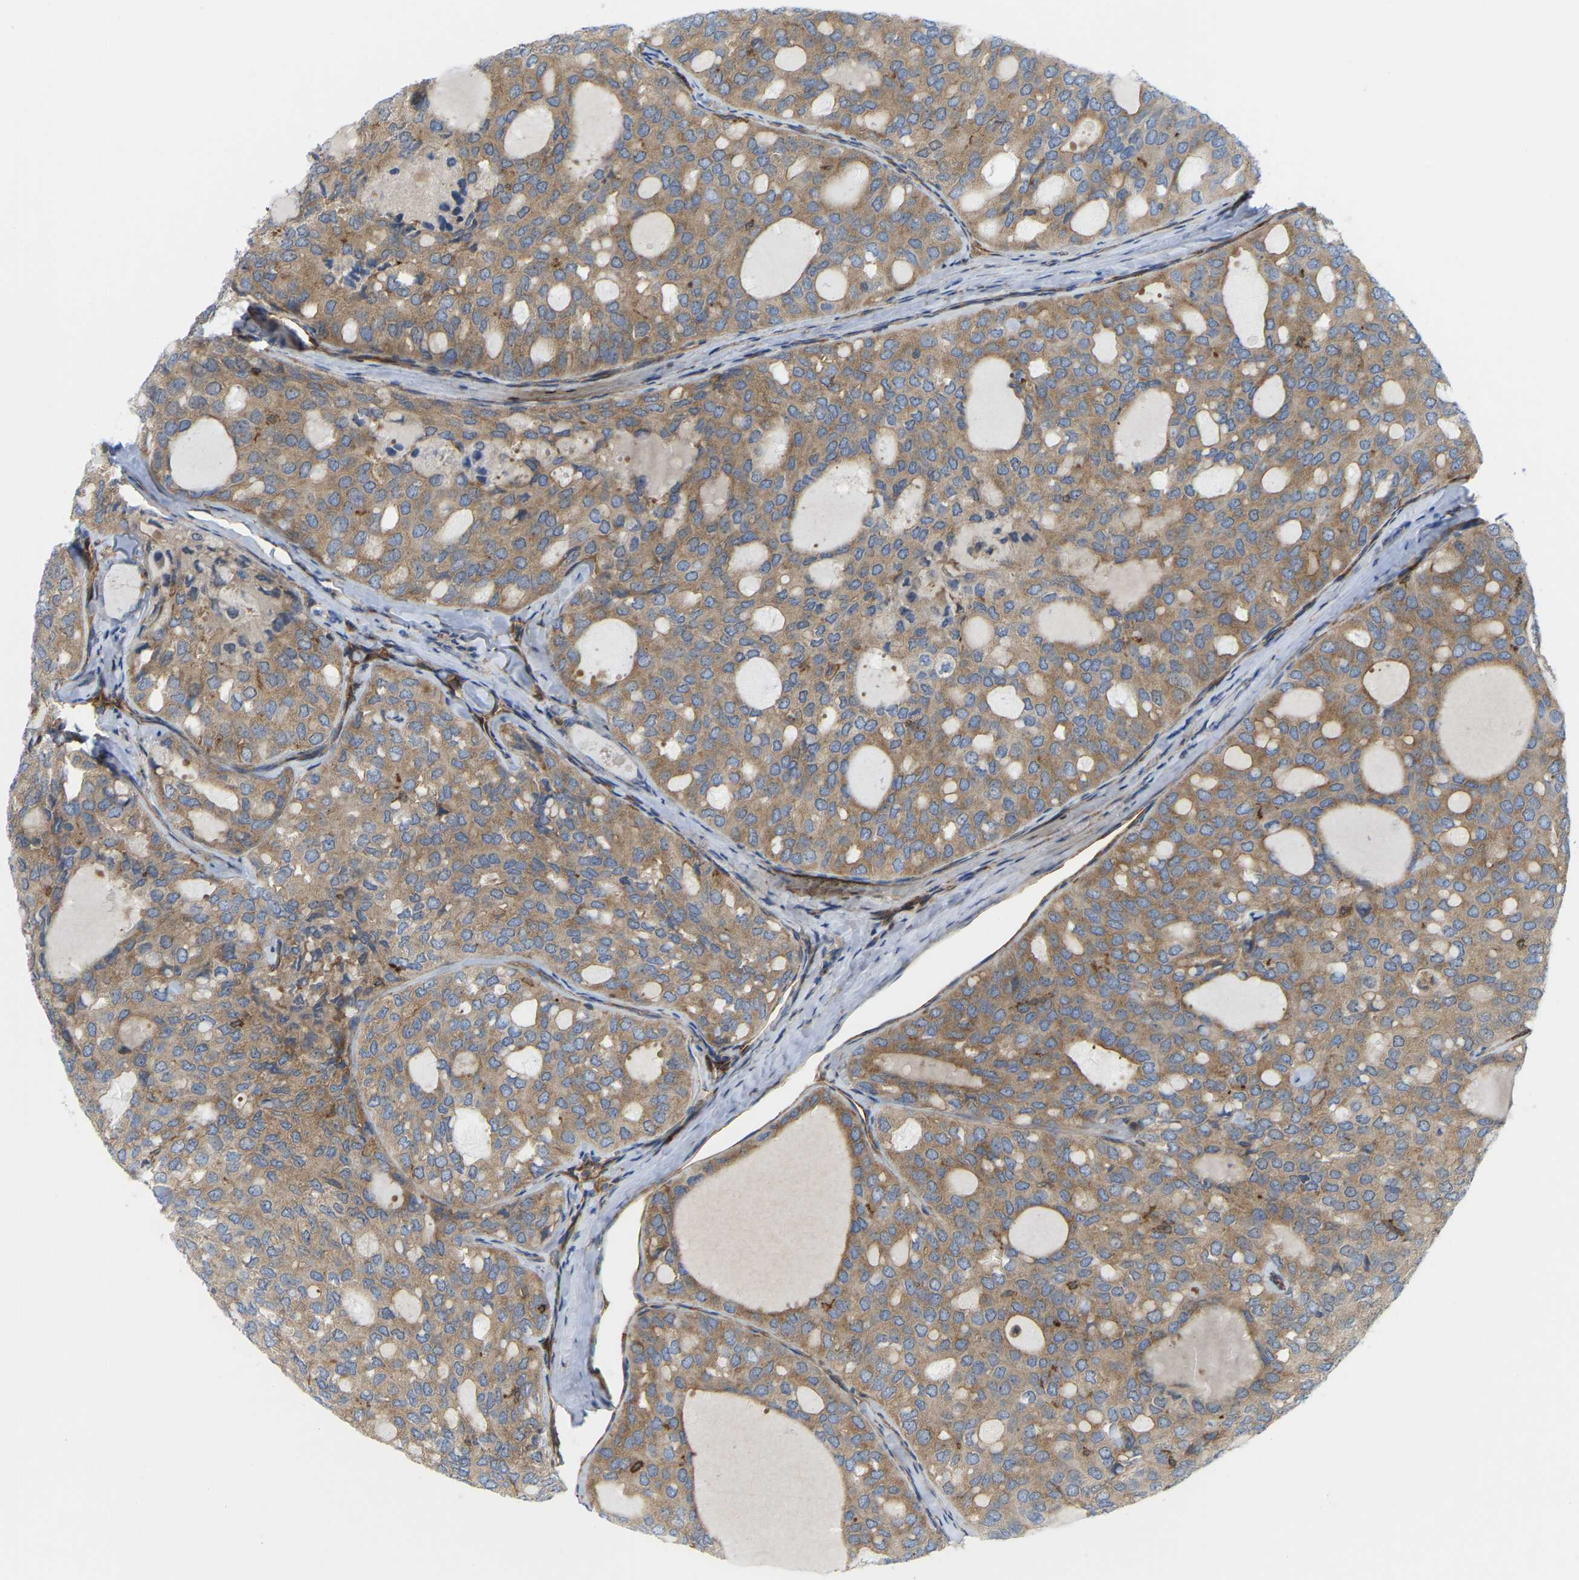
{"staining": {"intensity": "moderate", "quantity": ">75%", "location": "cytoplasmic/membranous"}, "tissue": "thyroid cancer", "cell_type": "Tumor cells", "image_type": "cancer", "snomed": [{"axis": "morphology", "description": "Follicular adenoma carcinoma, NOS"}, {"axis": "topography", "description": "Thyroid gland"}], "caption": "There is medium levels of moderate cytoplasmic/membranous staining in tumor cells of follicular adenoma carcinoma (thyroid), as demonstrated by immunohistochemical staining (brown color).", "gene": "PICALM", "patient": {"sex": "male", "age": 75}}